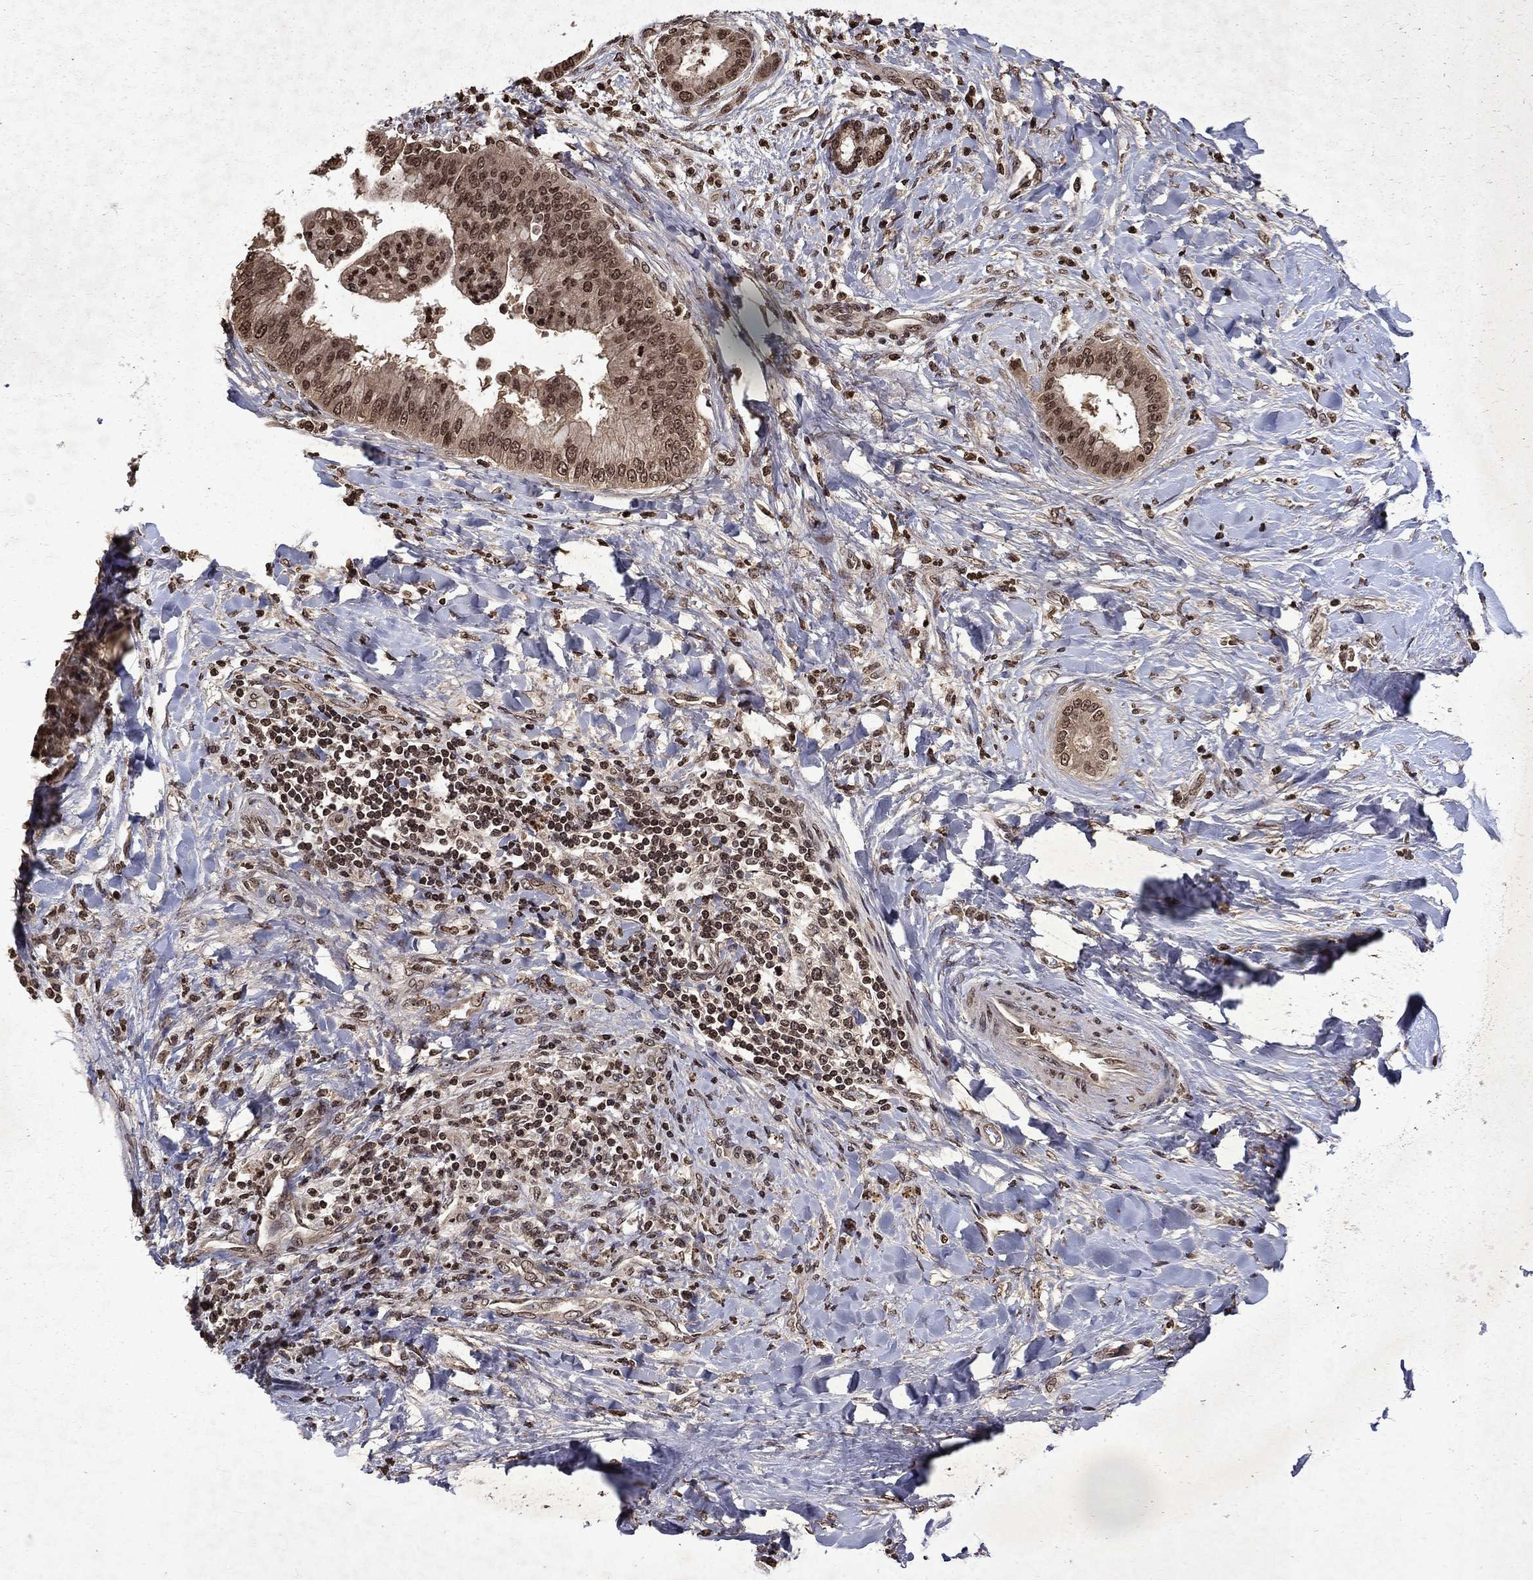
{"staining": {"intensity": "moderate", "quantity": "25%-75%", "location": "cytoplasmic/membranous,nuclear"}, "tissue": "liver cancer", "cell_type": "Tumor cells", "image_type": "cancer", "snomed": [{"axis": "morphology", "description": "Cholangiocarcinoma"}, {"axis": "topography", "description": "Liver"}], "caption": "This image exhibits liver cancer stained with IHC to label a protein in brown. The cytoplasmic/membranous and nuclear of tumor cells show moderate positivity for the protein. Nuclei are counter-stained blue.", "gene": "PIN4", "patient": {"sex": "female", "age": 54}}